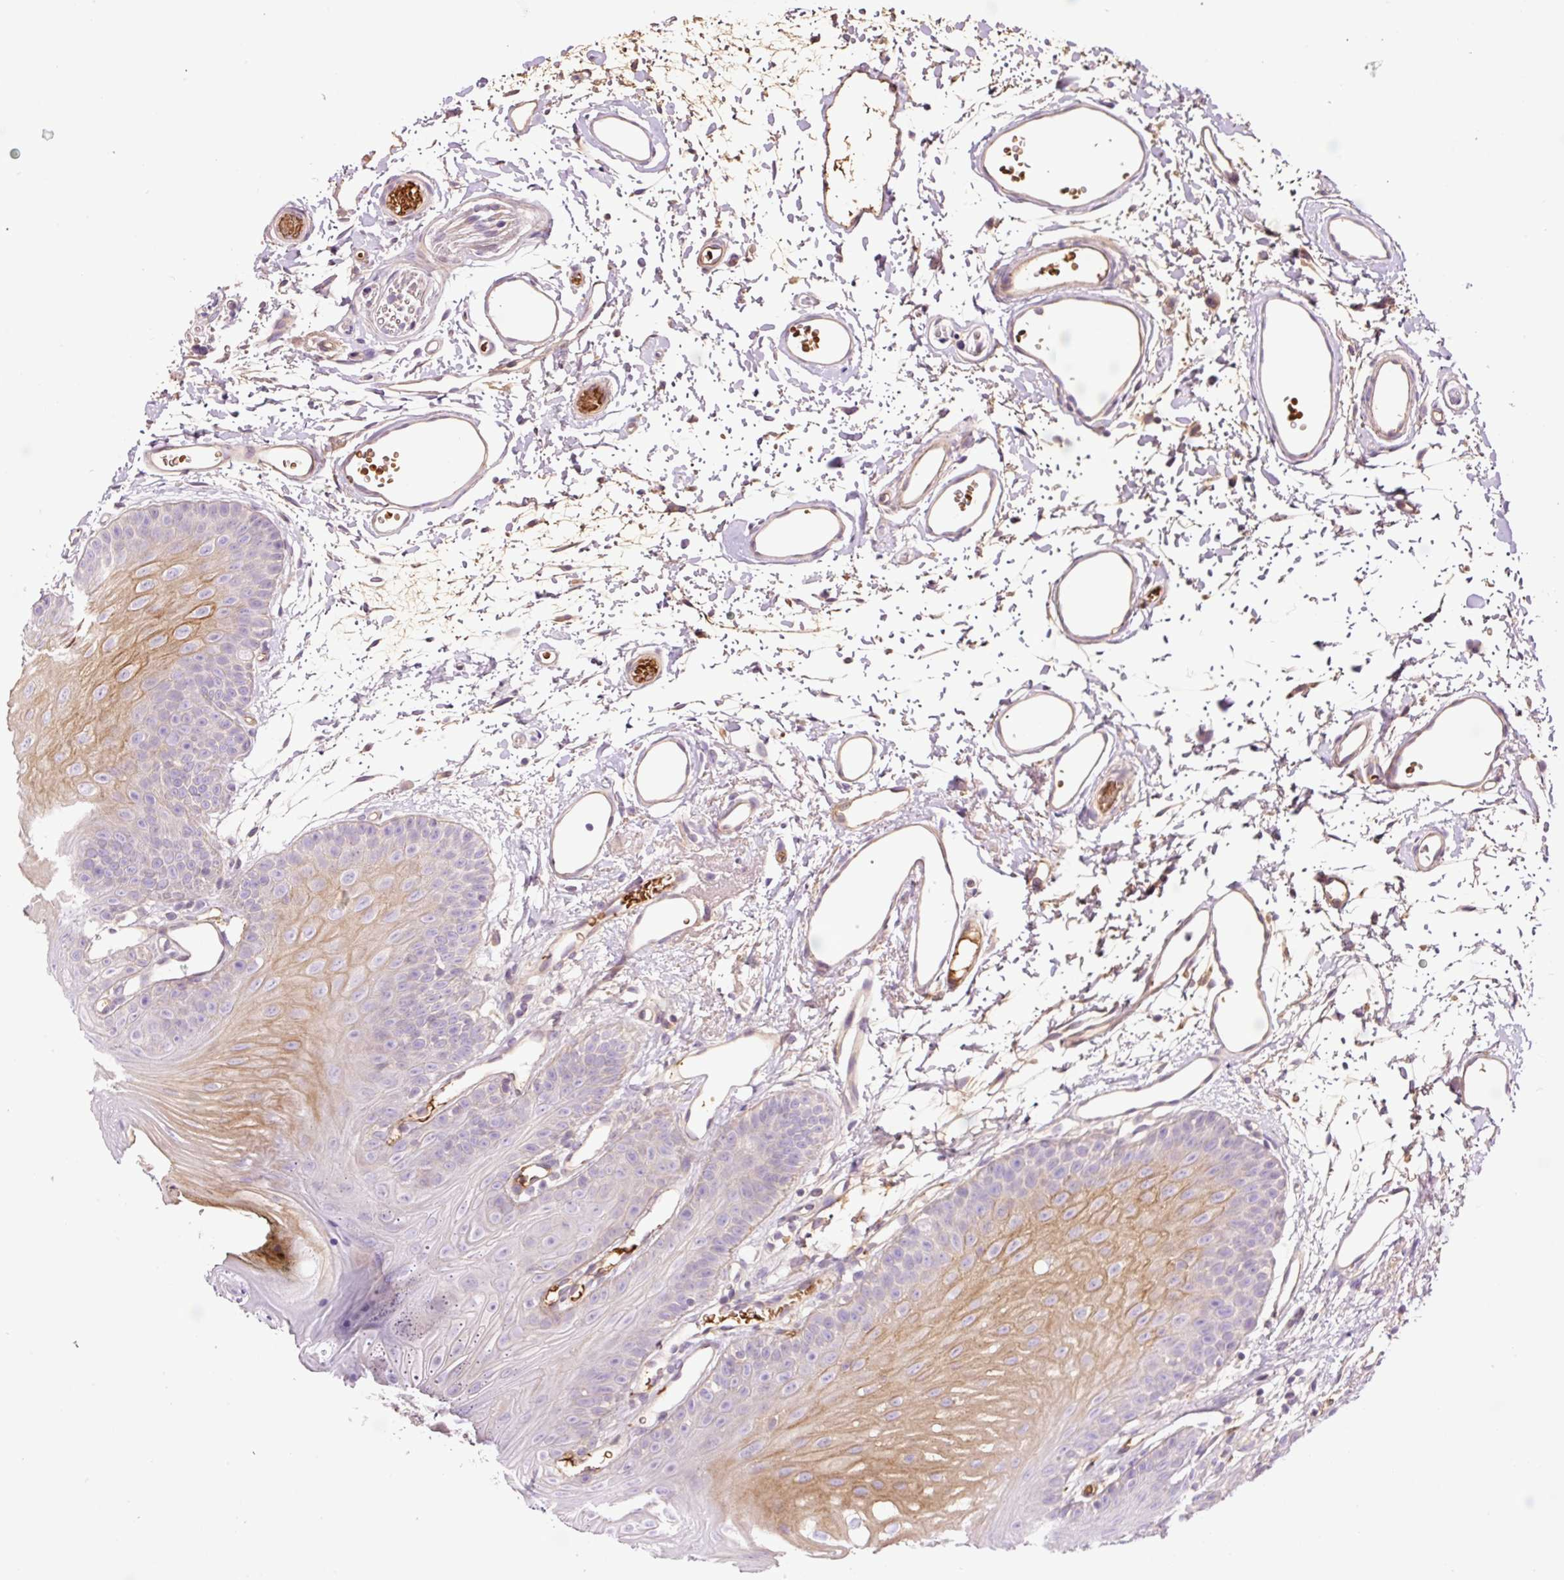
{"staining": {"intensity": "moderate", "quantity": "25%-75%", "location": "cytoplasmic/membranous"}, "tissue": "oral mucosa", "cell_type": "Squamous epithelial cells", "image_type": "normal", "snomed": [{"axis": "morphology", "description": "Normal tissue, NOS"}, {"axis": "morphology", "description": "Squamous cell carcinoma, NOS"}, {"axis": "topography", "description": "Oral tissue"}, {"axis": "topography", "description": "Head-Neck"}], "caption": "Immunohistochemistry of normal oral mucosa displays medium levels of moderate cytoplasmic/membranous positivity in about 25%-75% of squamous epithelial cells. (Brightfield microscopy of DAB IHC at high magnification).", "gene": "TMEM235", "patient": {"sex": "female", "age": 81}}